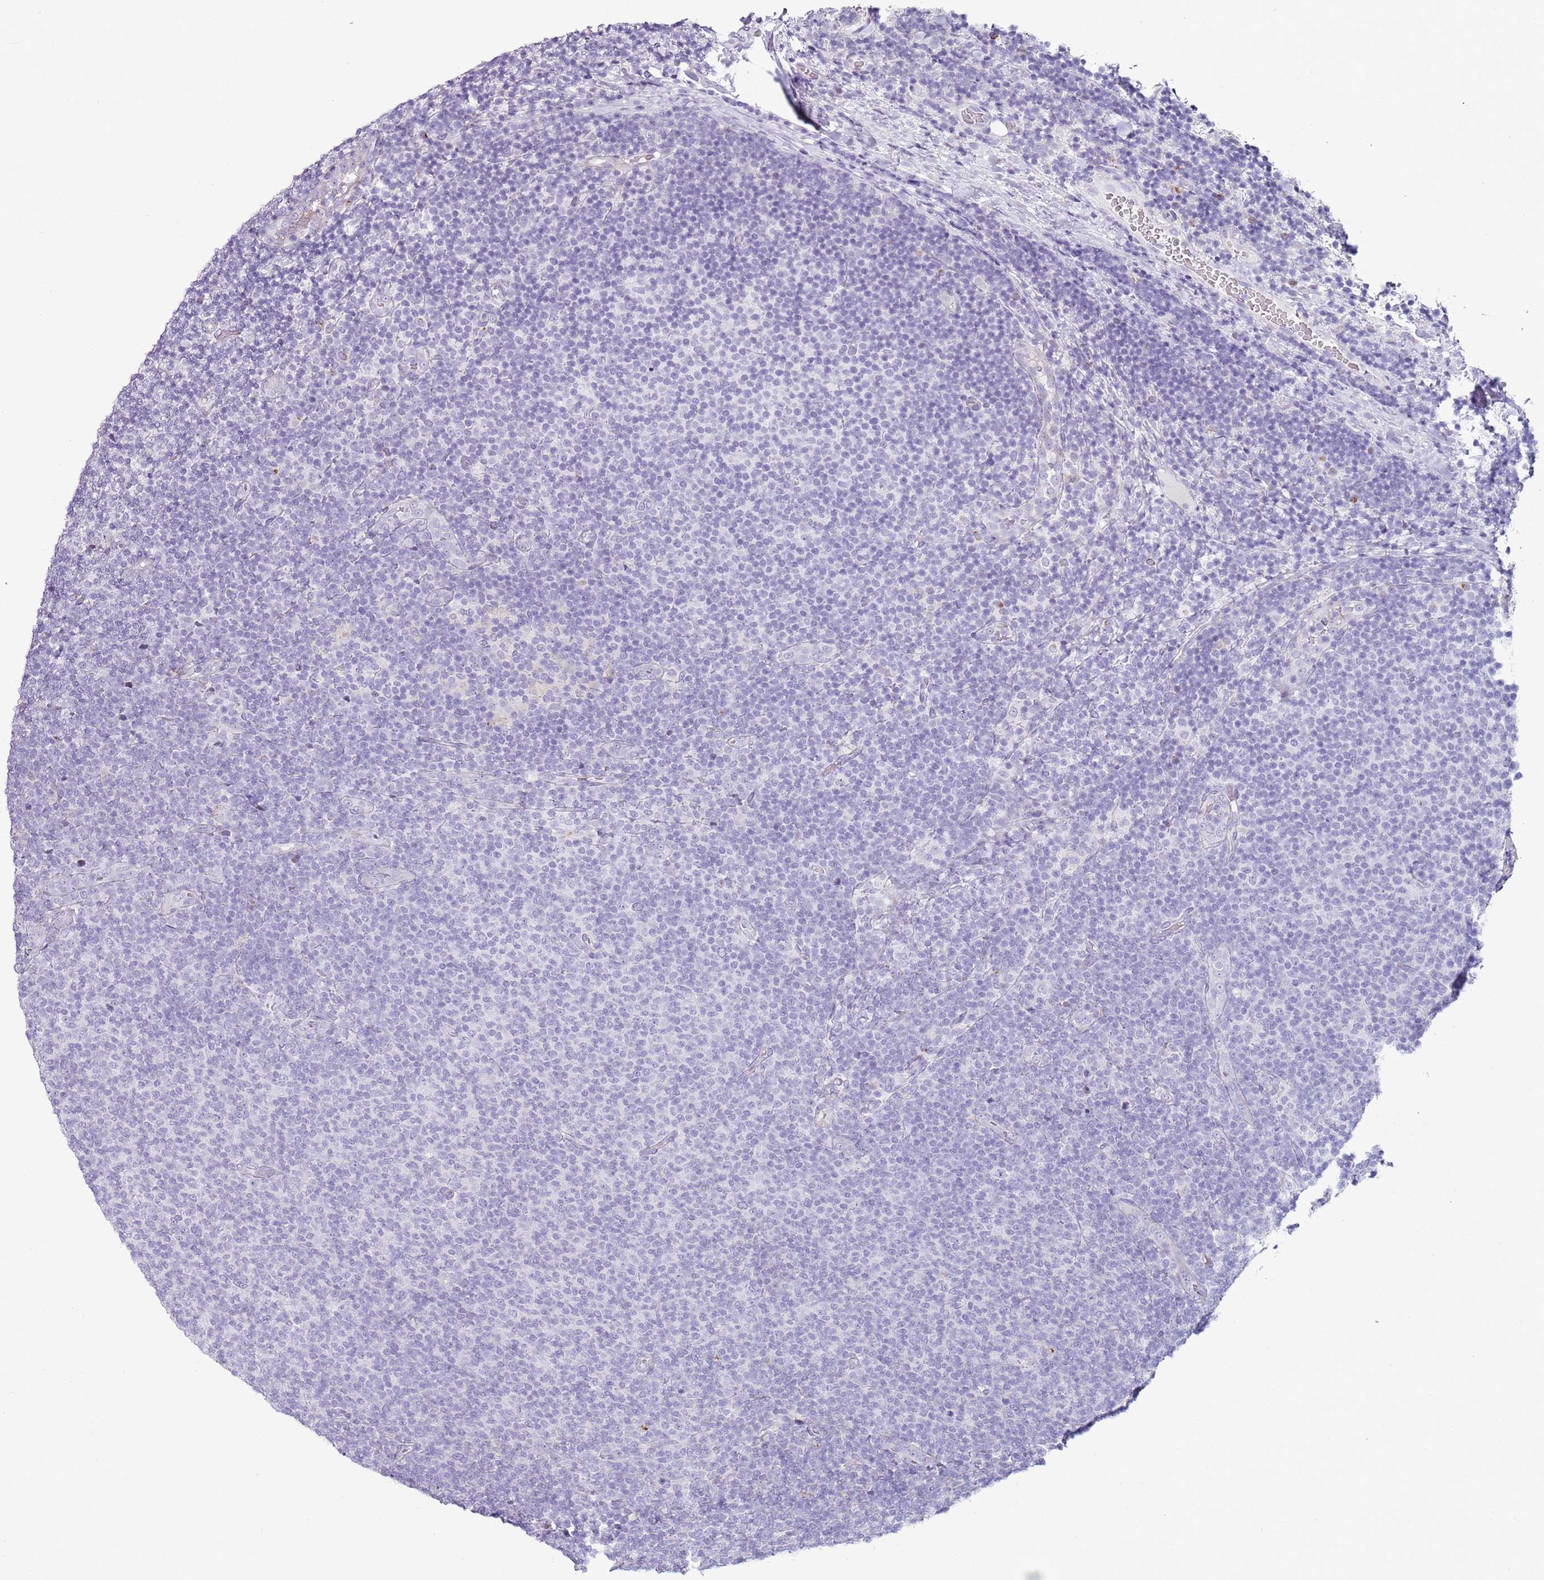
{"staining": {"intensity": "negative", "quantity": "none", "location": "none"}, "tissue": "lymphoma", "cell_type": "Tumor cells", "image_type": "cancer", "snomed": [{"axis": "morphology", "description": "Malignant lymphoma, non-Hodgkin's type, Low grade"}, {"axis": "topography", "description": "Lymph node"}], "caption": "Low-grade malignant lymphoma, non-Hodgkin's type was stained to show a protein in brown. There is no significant expression in tumor cells.", "gene": "CD177", "patient": {"sex": "male", "age": 66}}